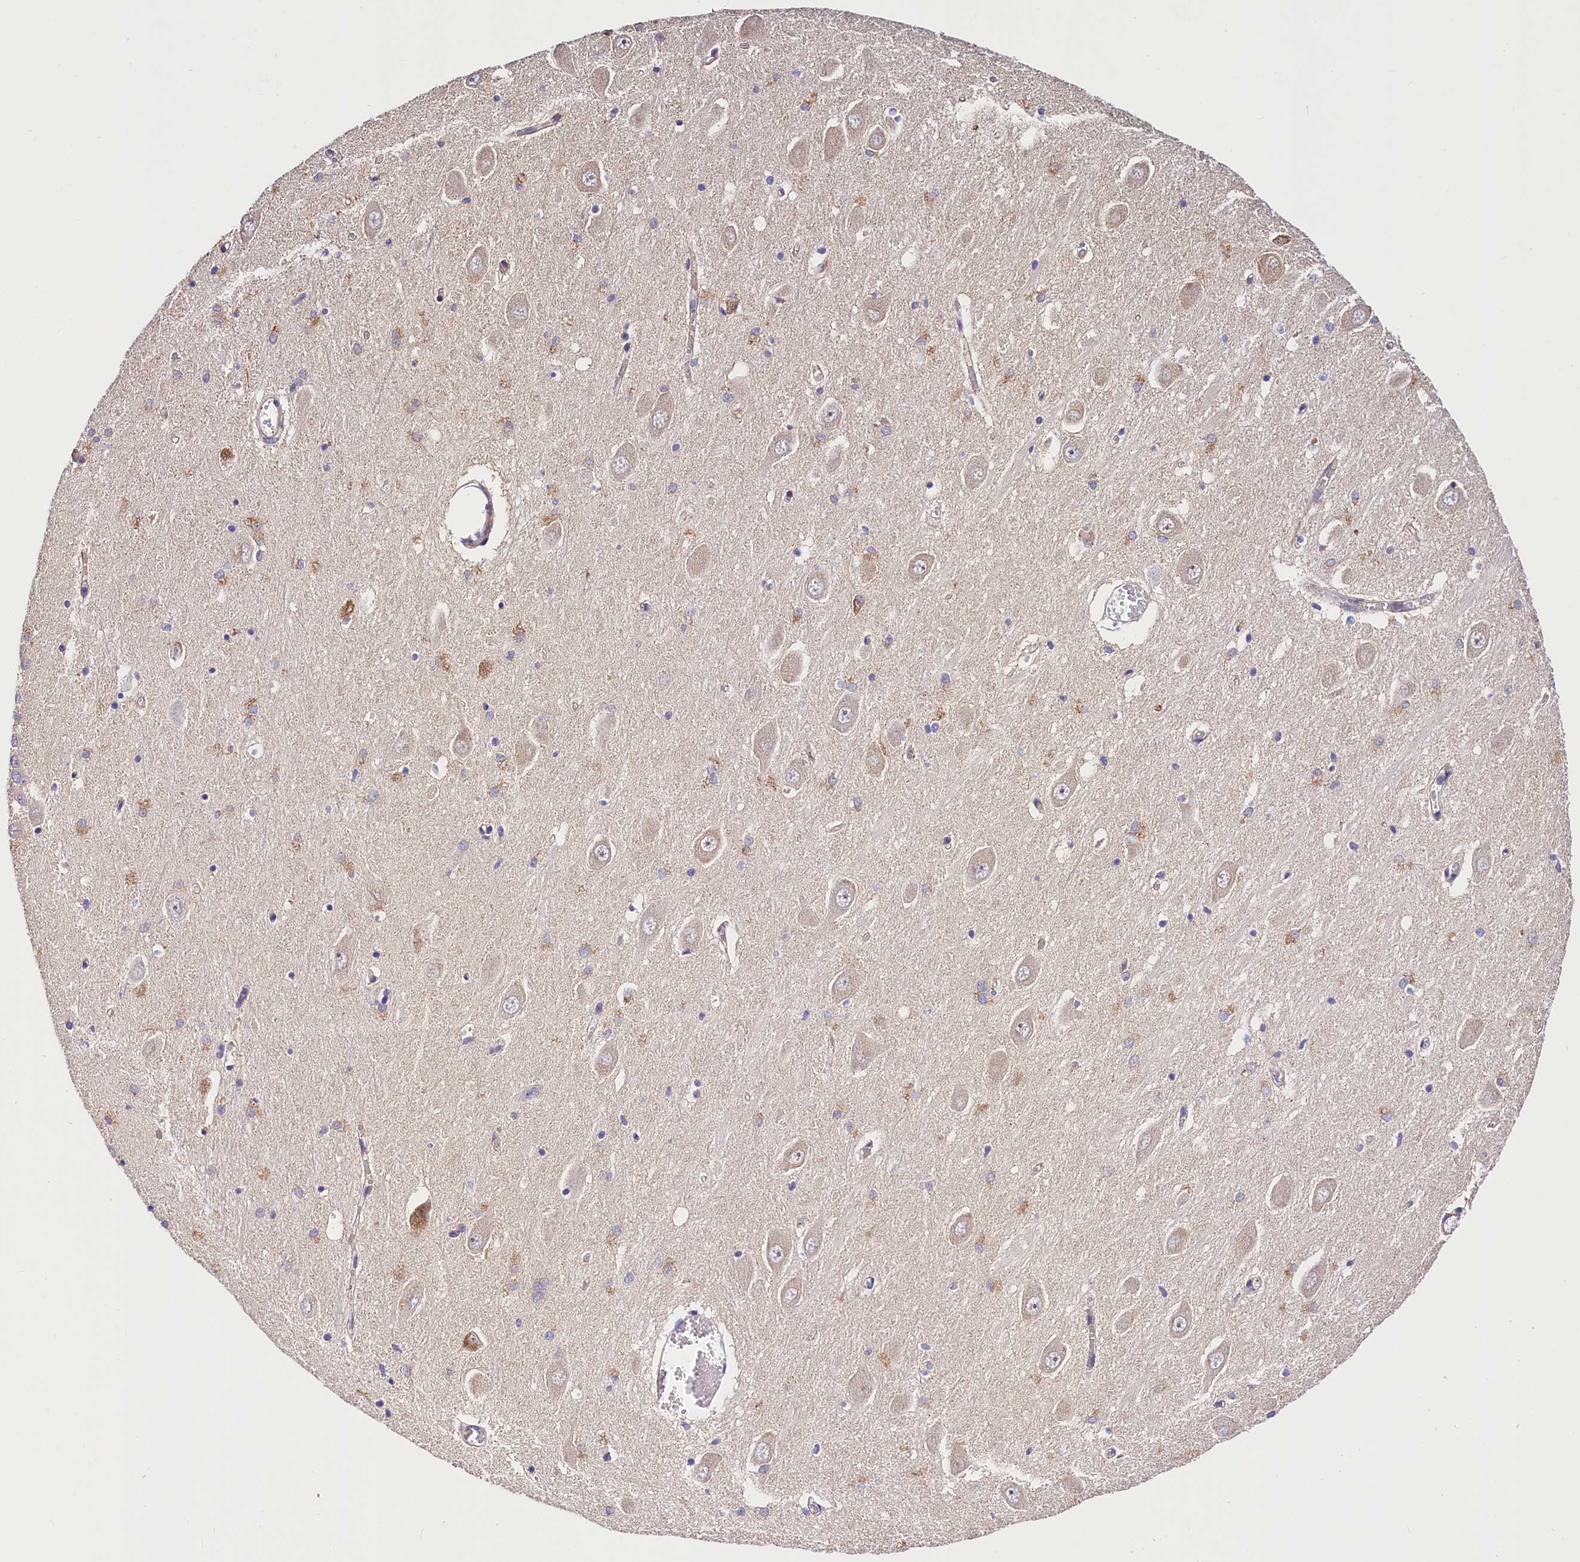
{"staining": {"intensity": "weak", "quantity": "<25%", "location": "cytoplasmic/membranous"}, "tissue": "hippocampus", "cell_type": "Glial cells", "image_type": "normal", "snomed": [{"axis": "morphology", "description": "Normal tissue, NOS"}, {"axis": "topography", "description": "Hippocampus"}], "caption": "The histopathology image shows no staining of glial cells in normal hippocampus.", "gene": "ARMC6", "patient": {"sex": "male", "age": 70}}